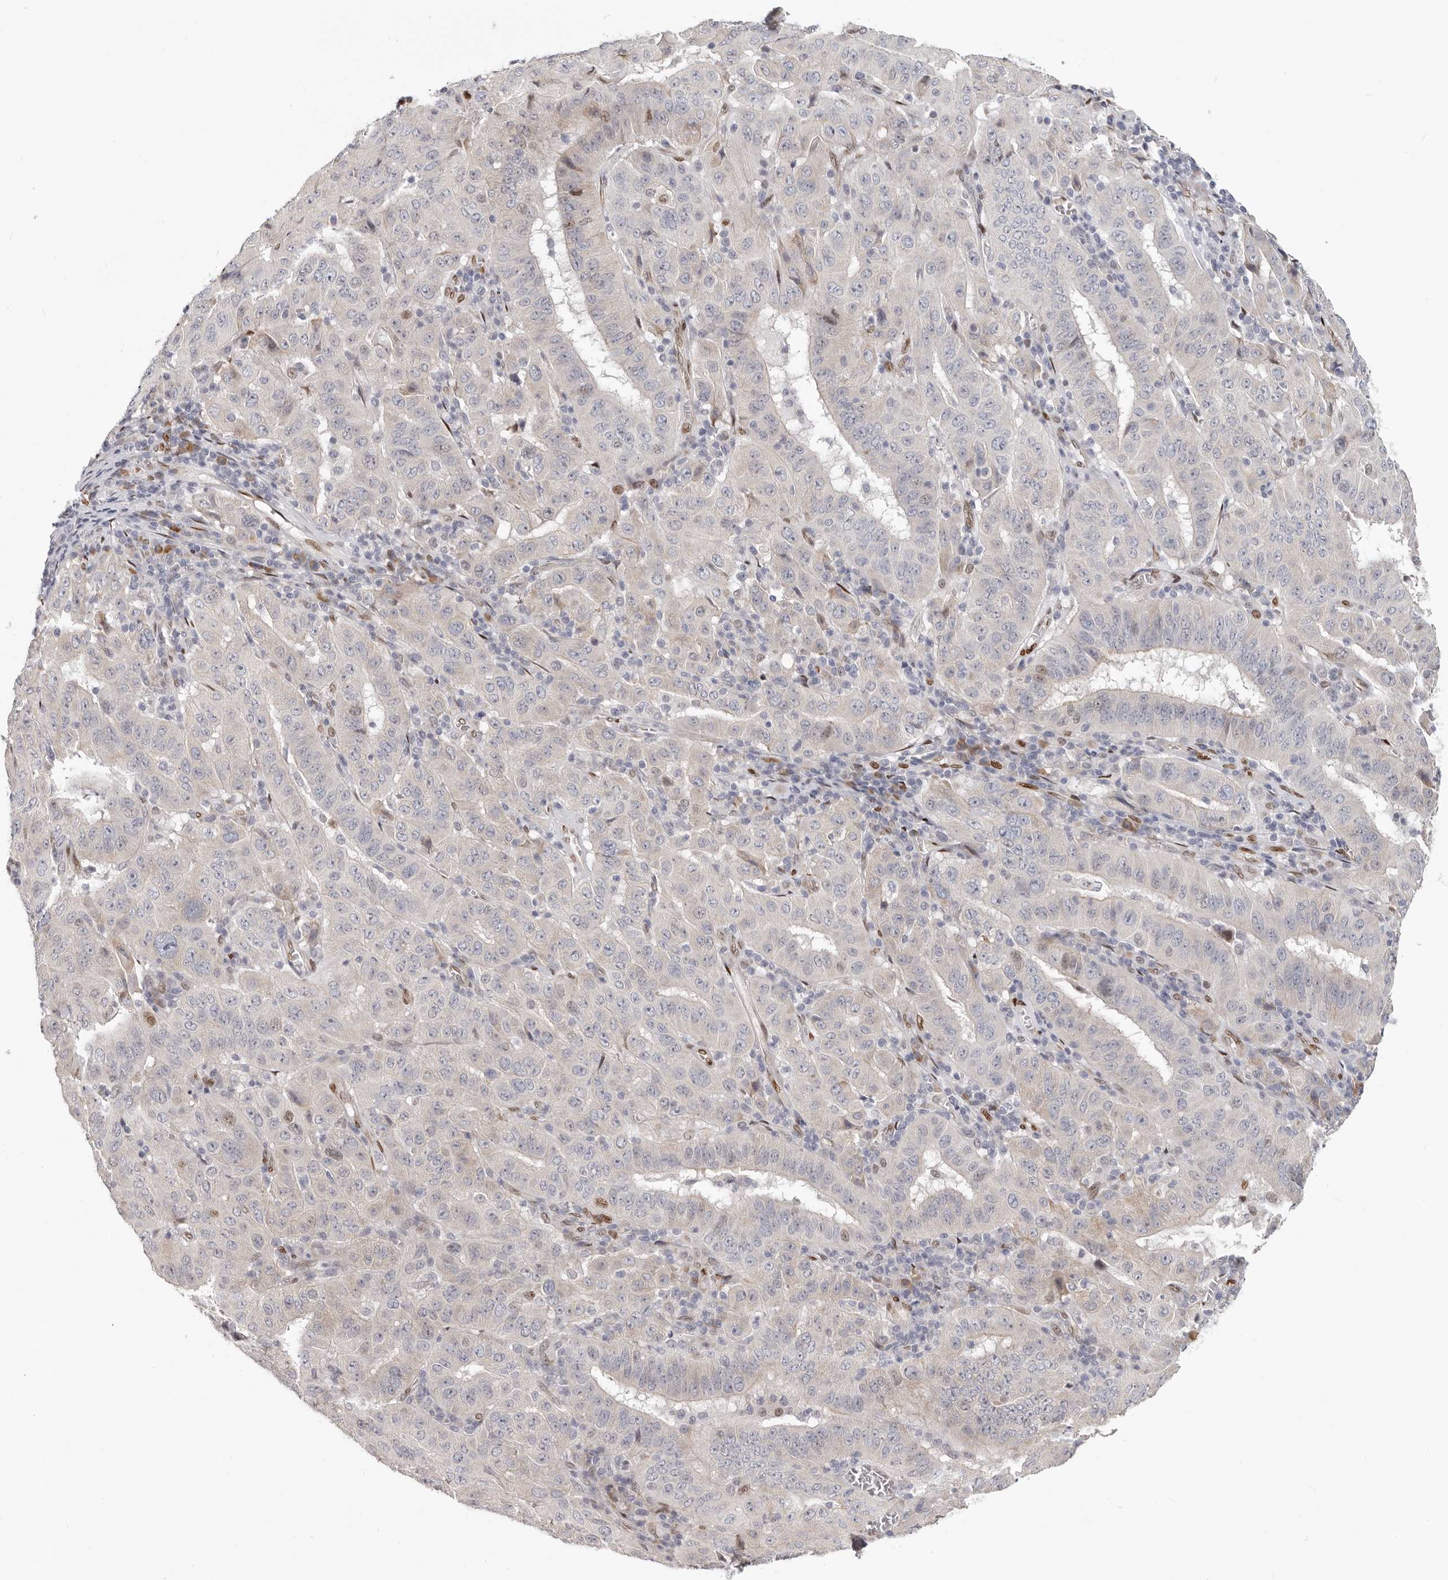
{"staining": {"intensity": "negative", "quantity": "none", "location": "none"}, "tissue": "pancreatic cancer", "cell_type": "Tumor cells", "image_type": "cancer", "snomed": [{"axis": "morphology", "description": "Adenocarcinoma, NOS"}, {"axis": "topography", "description": "Pancreas"}], "caption": "Tumor cells show no significant protein expression in pancreatic adenocarcinoma.", "gene": "SRP19", "patient": {"sex": "male", "age": 63}}